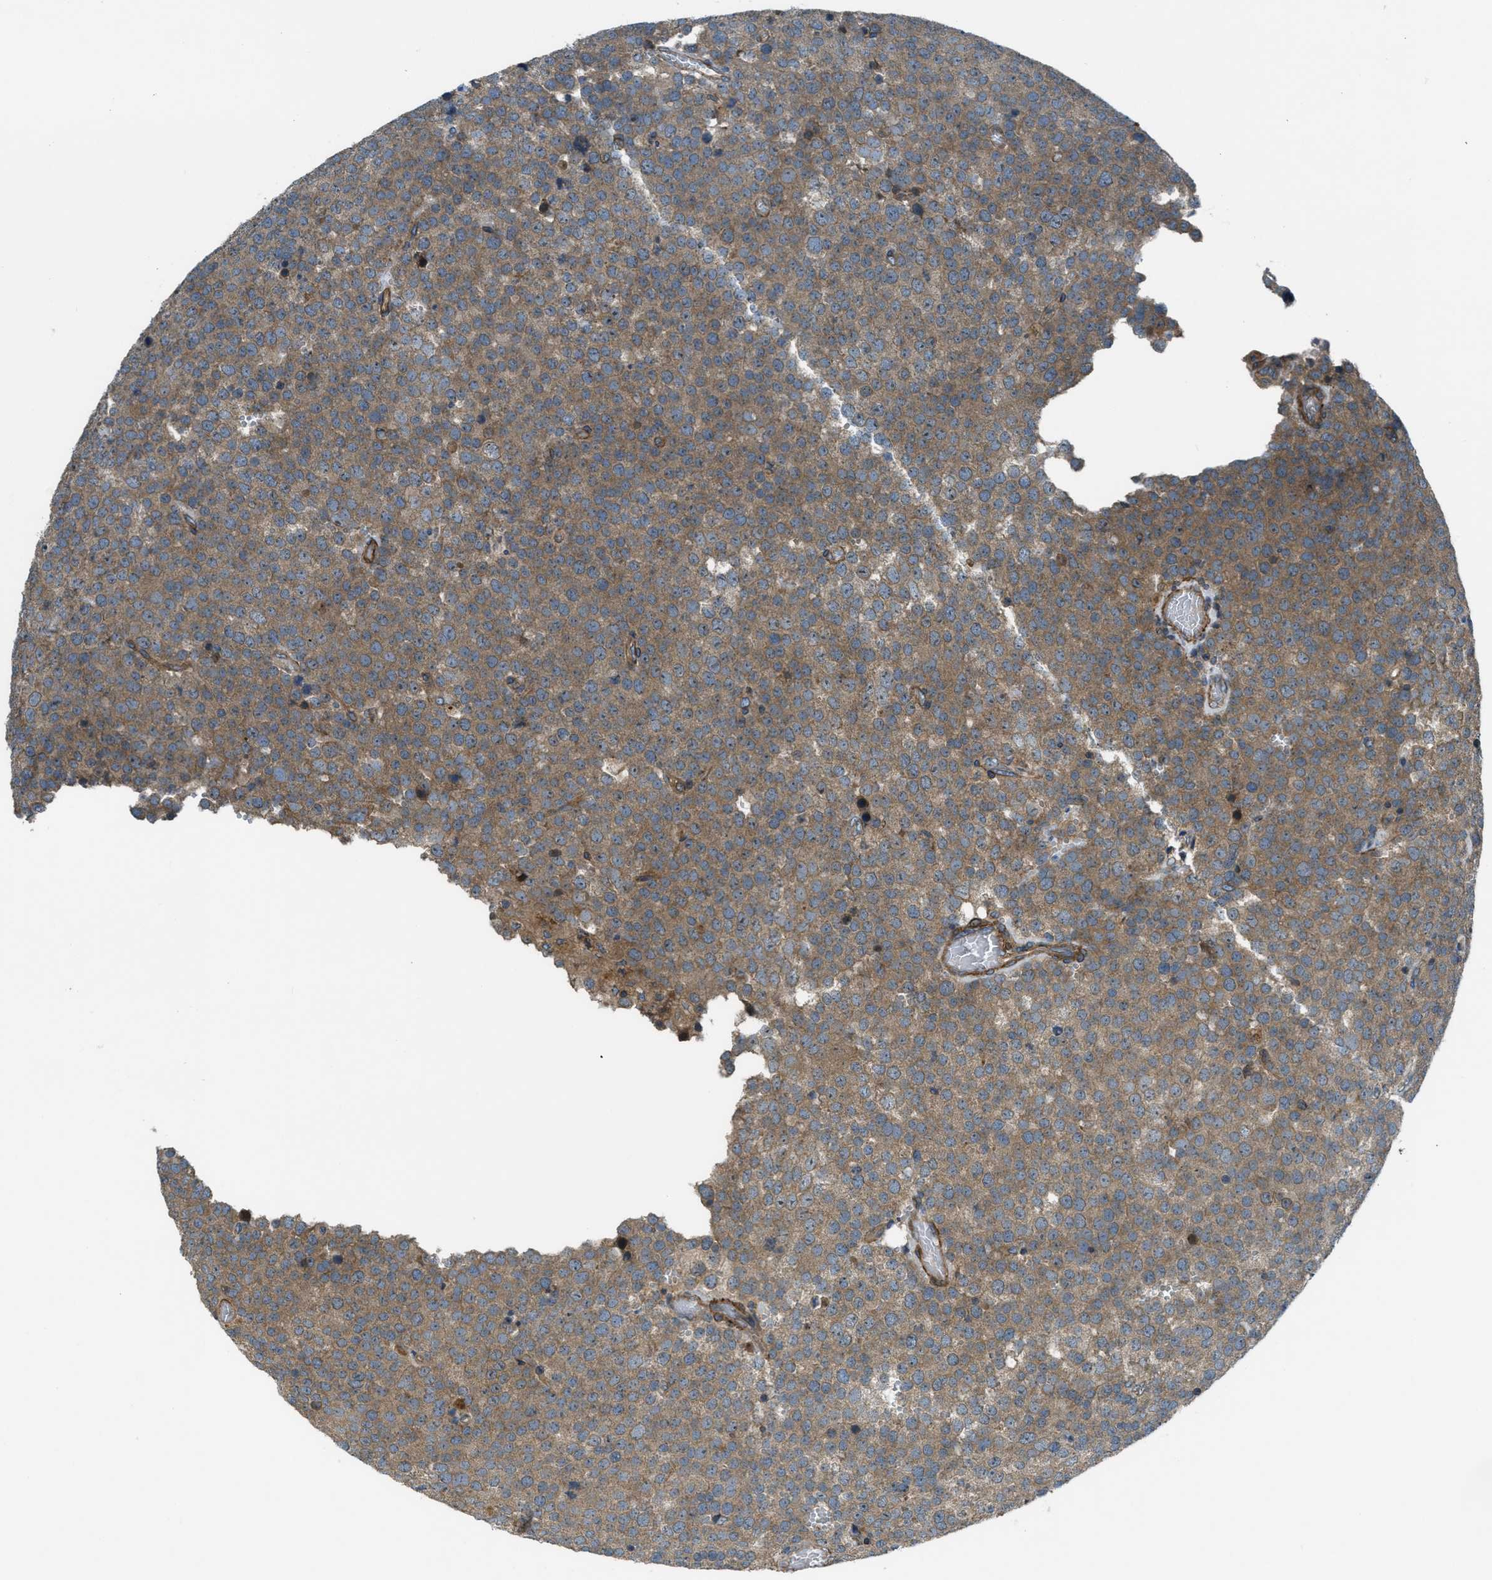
{"staining": {"intensity": "moderate", "quantity": ">75%", "location": "cytoplasmic/membranous"}, "tissue": "testis cancer", "cell_type": "Tumor cells", "image_type": "cancer", "snomed": [{"axis": "morphology", "description": "Normal tissue, NOS"}, {"axis": "morphology", "description": "Seminoma, NOS"}, {"axis": "topography", "description": "Testis"}], "caption": "This is an image of immunohistochemistry staining of seminoma (testis), which shows moderate staining in the cytoplasmic/membranous of tumor cells.", "gene": "VEZT", "patient": {"sex": "male", "age": 71}}